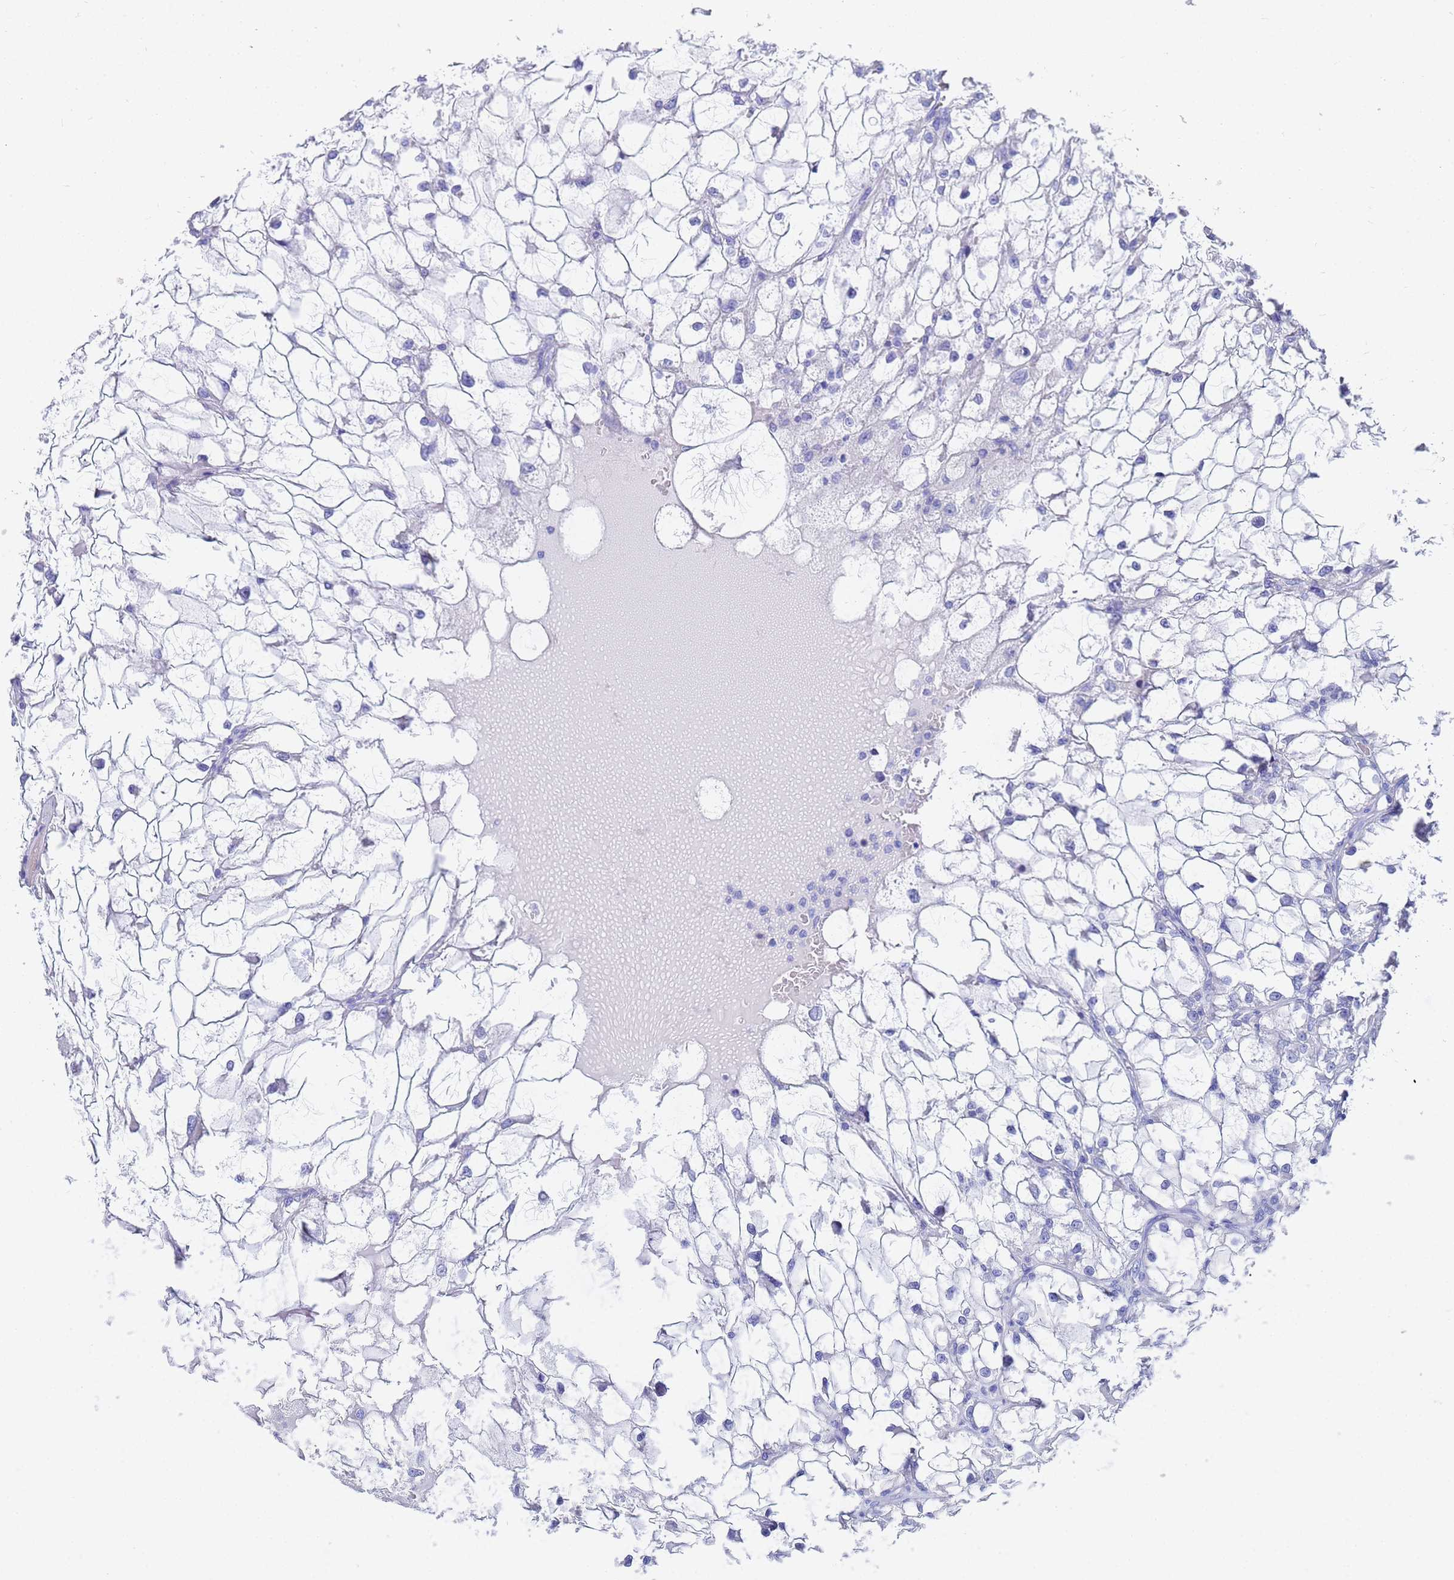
{"staining": {"intensity": "negative", "quantity": "none", "location": "none"}, "tissue": "renal cancer", "cell_type": "Tumor cells", "image_type": "cancer", "snomed": [{"axis": "morphology", "description": "Adenocarcinoma, NOS"}, {"axis": "topography", "description": "Kidney"}], "caption": "Renal cancer stained for a protein using IHC exhibits no positivity tumor cells.", "gene": "C2orf72", "patient": {"sex": "female", "age": 69}}